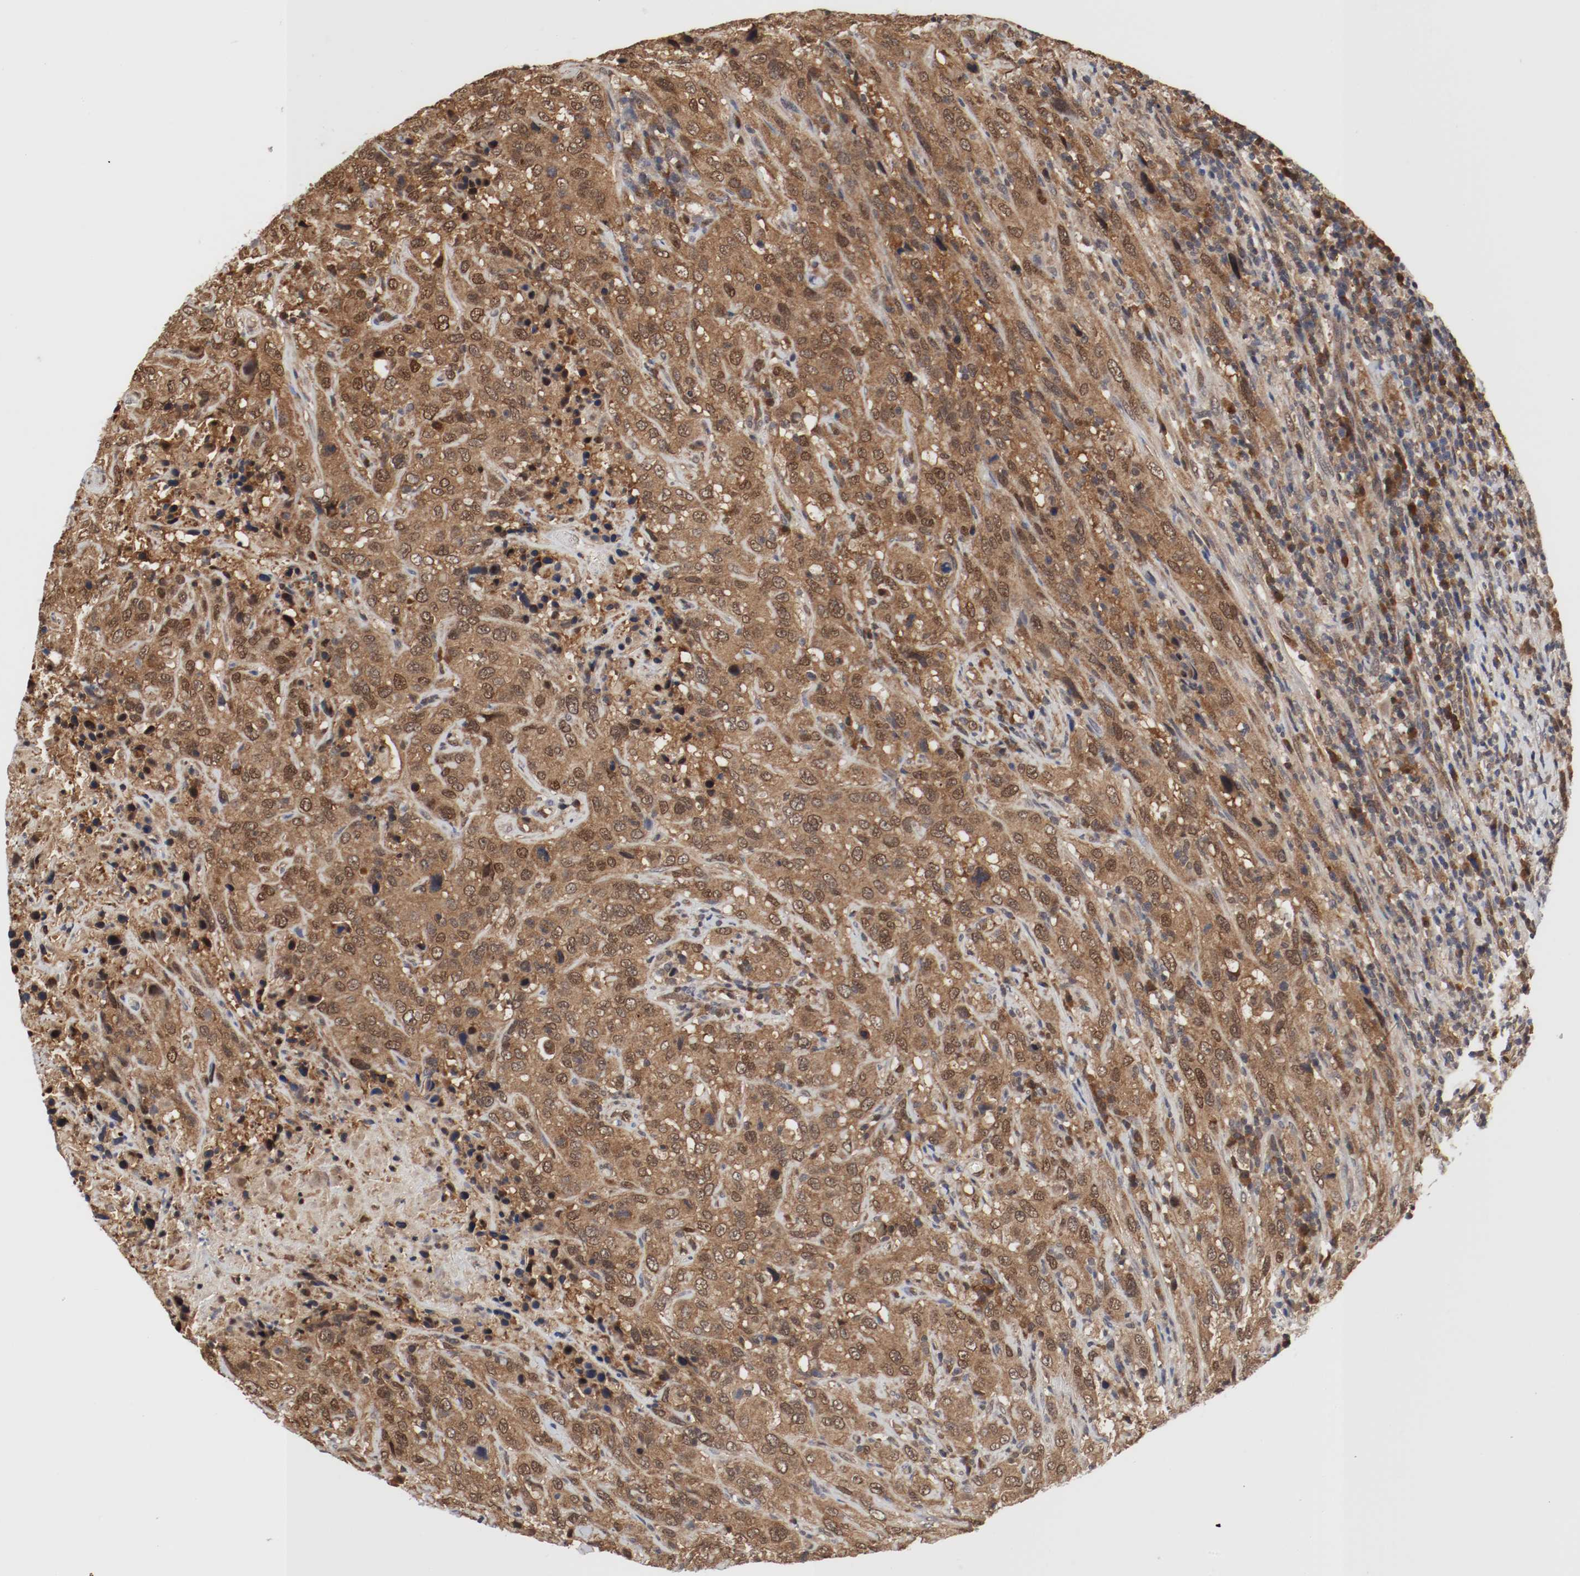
{"staining": {"intensity": "moderate", "quantity": ">75%", "location": "cytoplasmic/membranous,nuclear"}, "tissue": "urothelial cancer", "cell_type": "Tumor cells", "image_type": "cancer", "snomed": [{"axis": "morphology", "description": "Urothelial carcinoma, High grade"}, {"axis": "topography", "description": "Urinary bladder"}], "caption": "Moderate cytoplasmic/membranous and nuclear protein expression is seen in about >75% of tumor cells in urothelial cancer.", "gene": "AFG3L2", "patient": {"sex": "male", "age": 61}}